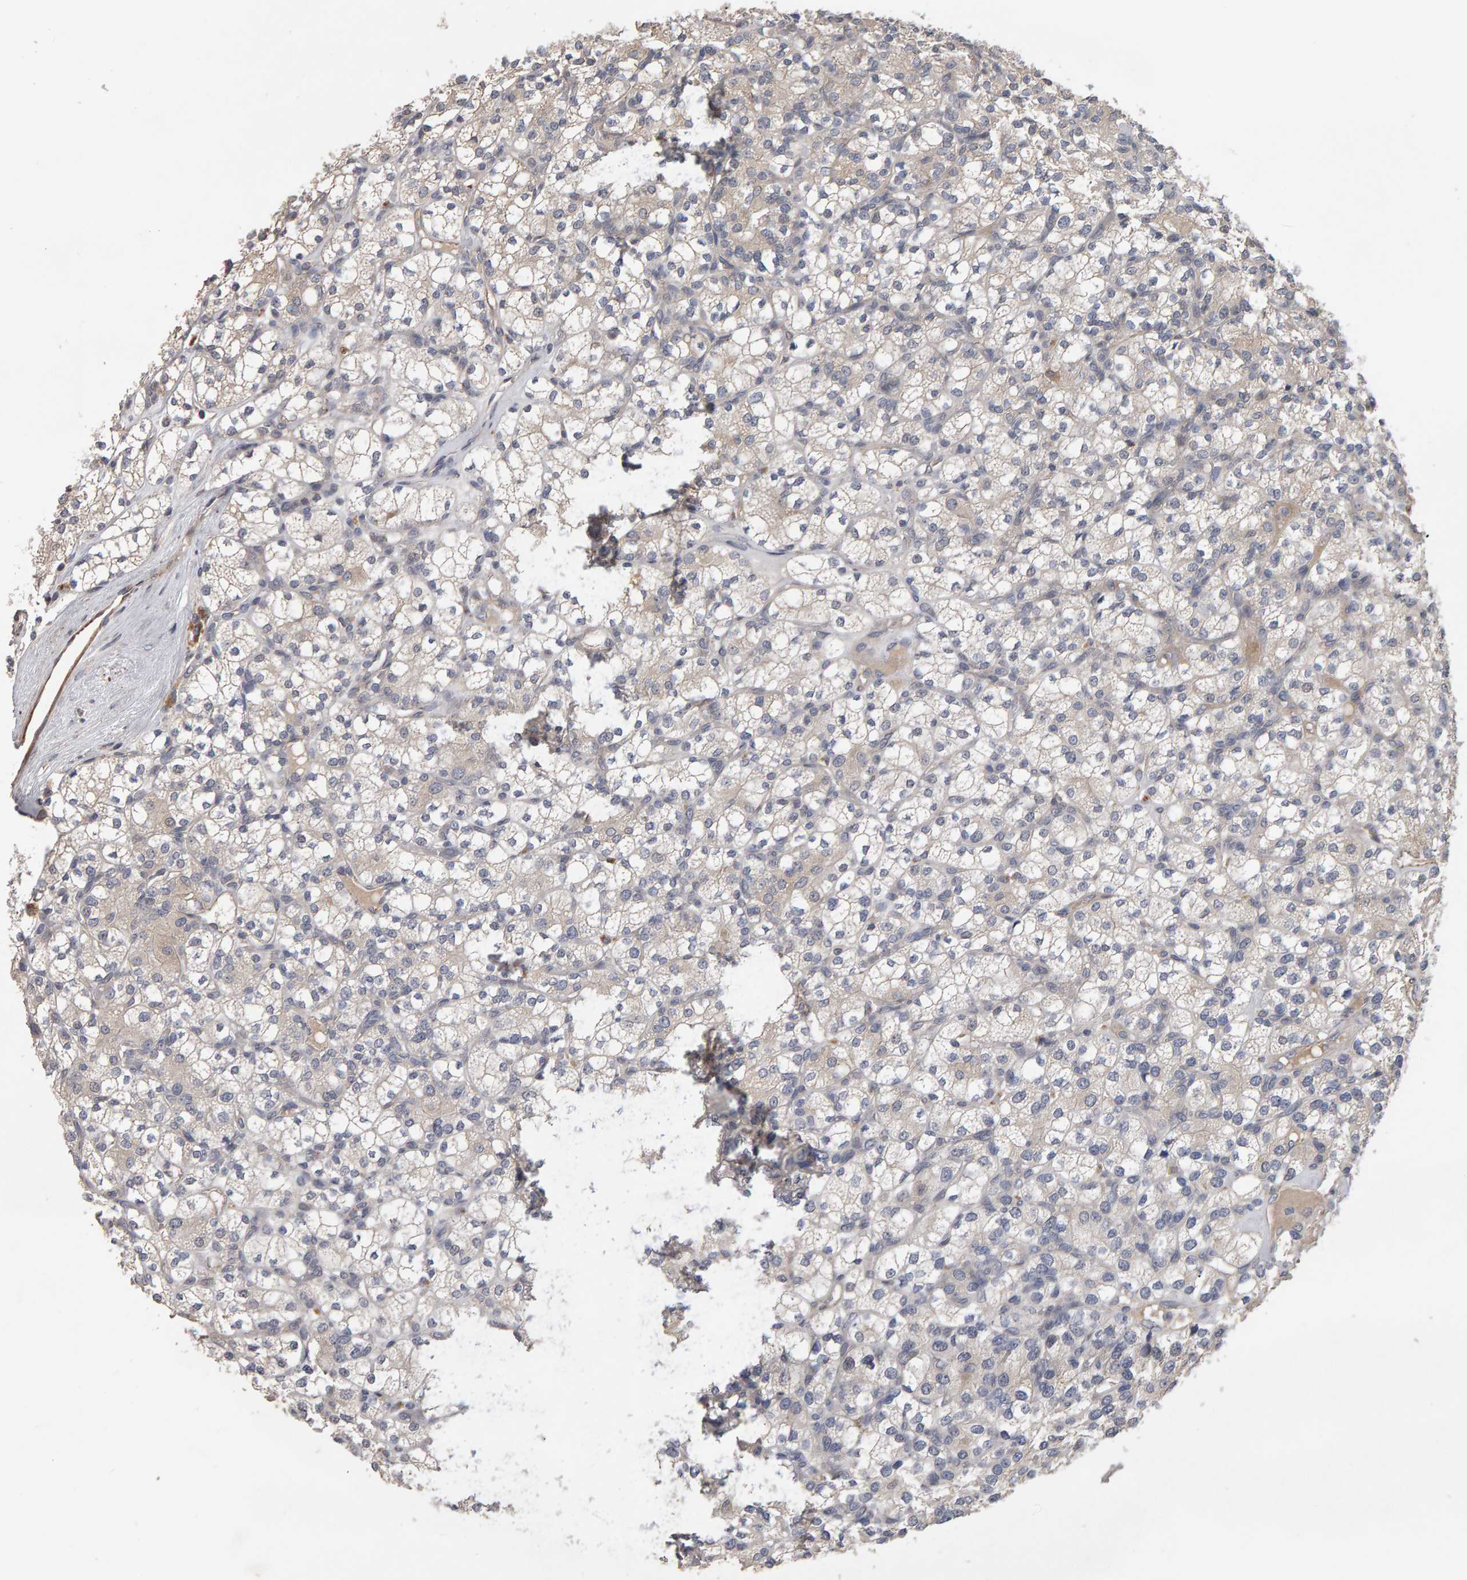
{"staining": {"intensity": "negative", "quantity": "none", "location": "none"}, "tissue": "renal cancer", "cell_type": "Tumor cells", "image_type": "cancer", "snomed": [{"axis": "morphology", "description": "Adenocarcinoma, NOS"}, {"axis": "topography", "description": "Kidney"}], "caption": "The immunohistochemistry photomicrograph has no significant staining in tumor cells of renal adenocarcinoma tissue.", "gene": "COASY", "patient": {"sex": "male", "age": 77}}